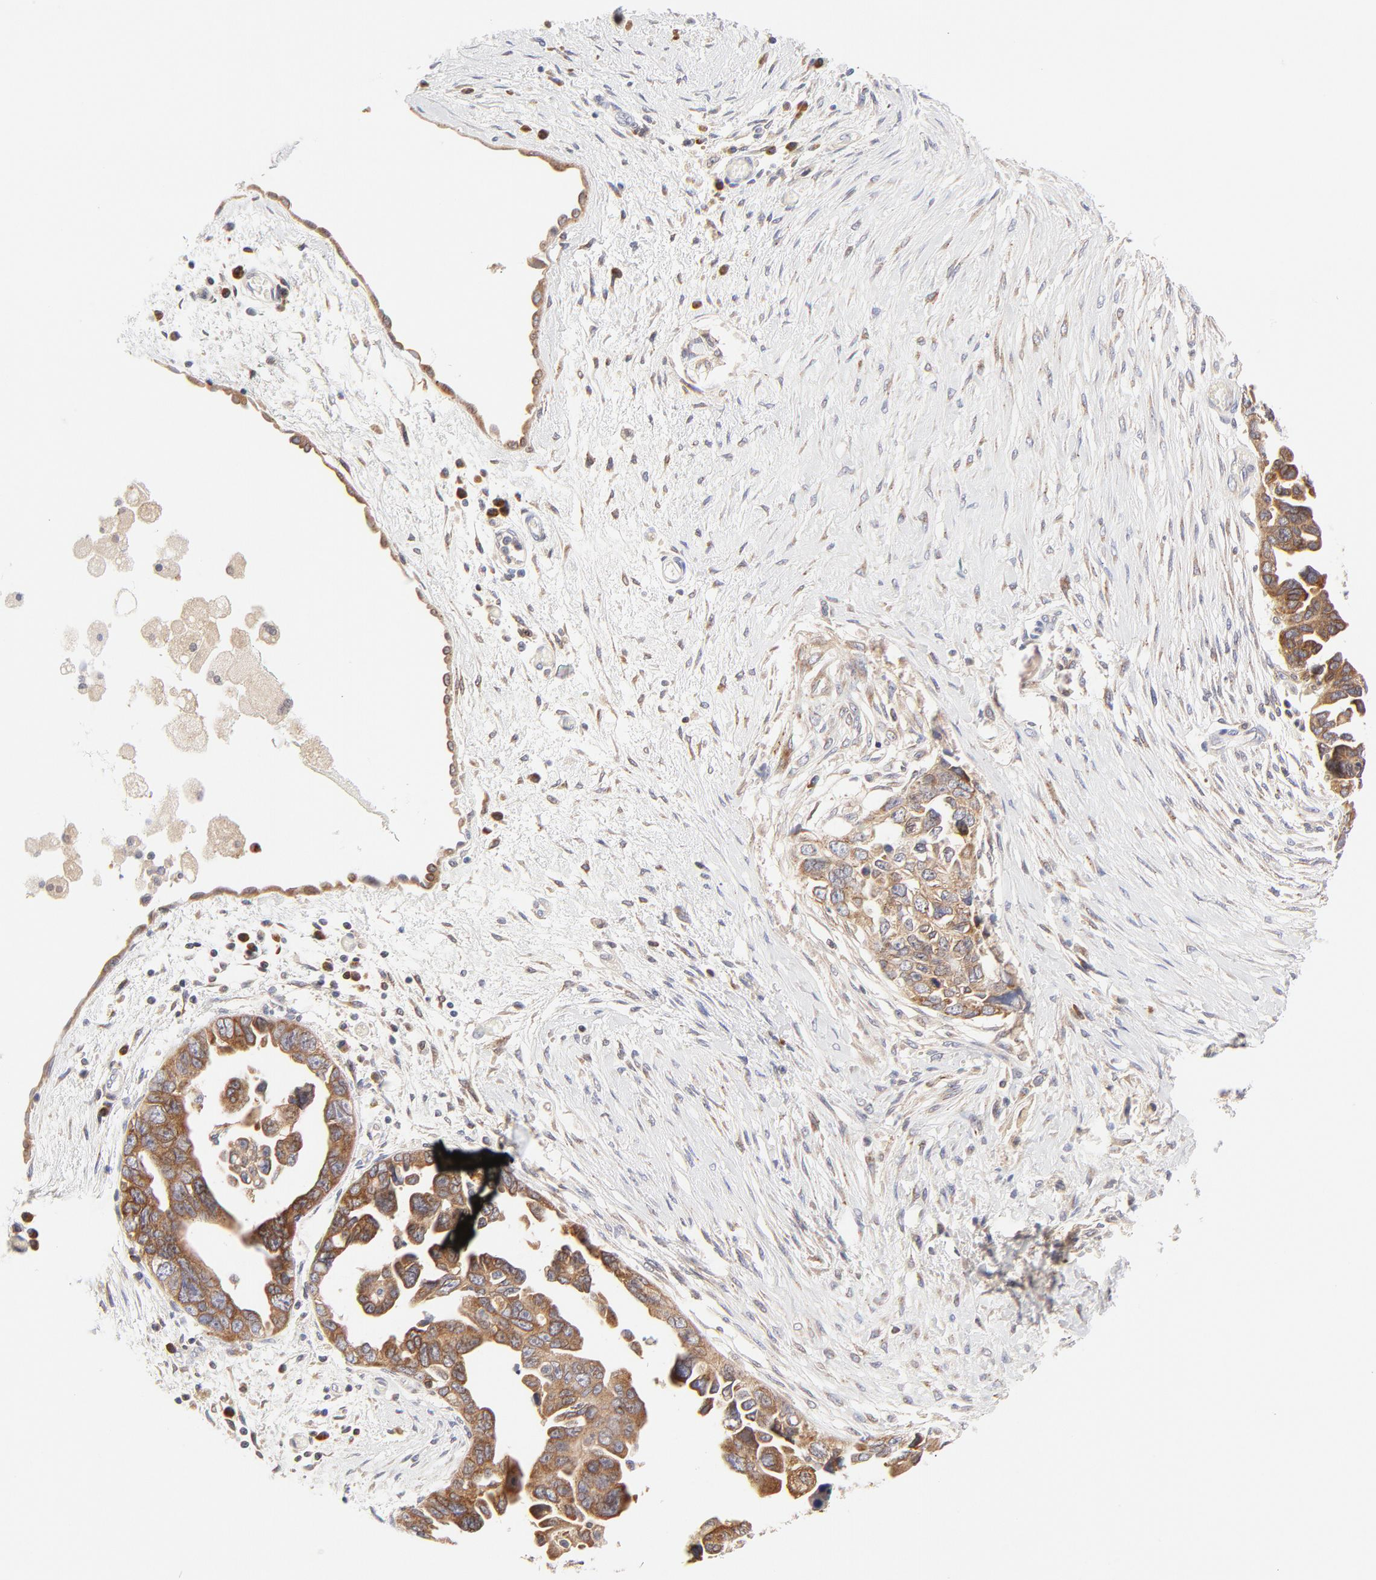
{"staining": {"intensity": "moderate", "quantity": ">75%", "location": "cytoplasmic/membranous"}, "tissue": "ovarian cancer", "cell_type": "Tumor cells", "image_type": "cancer", "snomed": [{"axis": "morphology", "description": "Cystadenocarcinoma, serous, NOS"}, {"axis": "topography", "description": "Ovary"}], "caption": "Immunohistochemical staining of serous cystadenocarcinoma (ovarian) displays medium levels of moderate cytoplasmic/membranous expression in approximately >75% of tumor cells.", "gene": "RPS6KA1", "patient": {"sex": "female", "age": 63}}